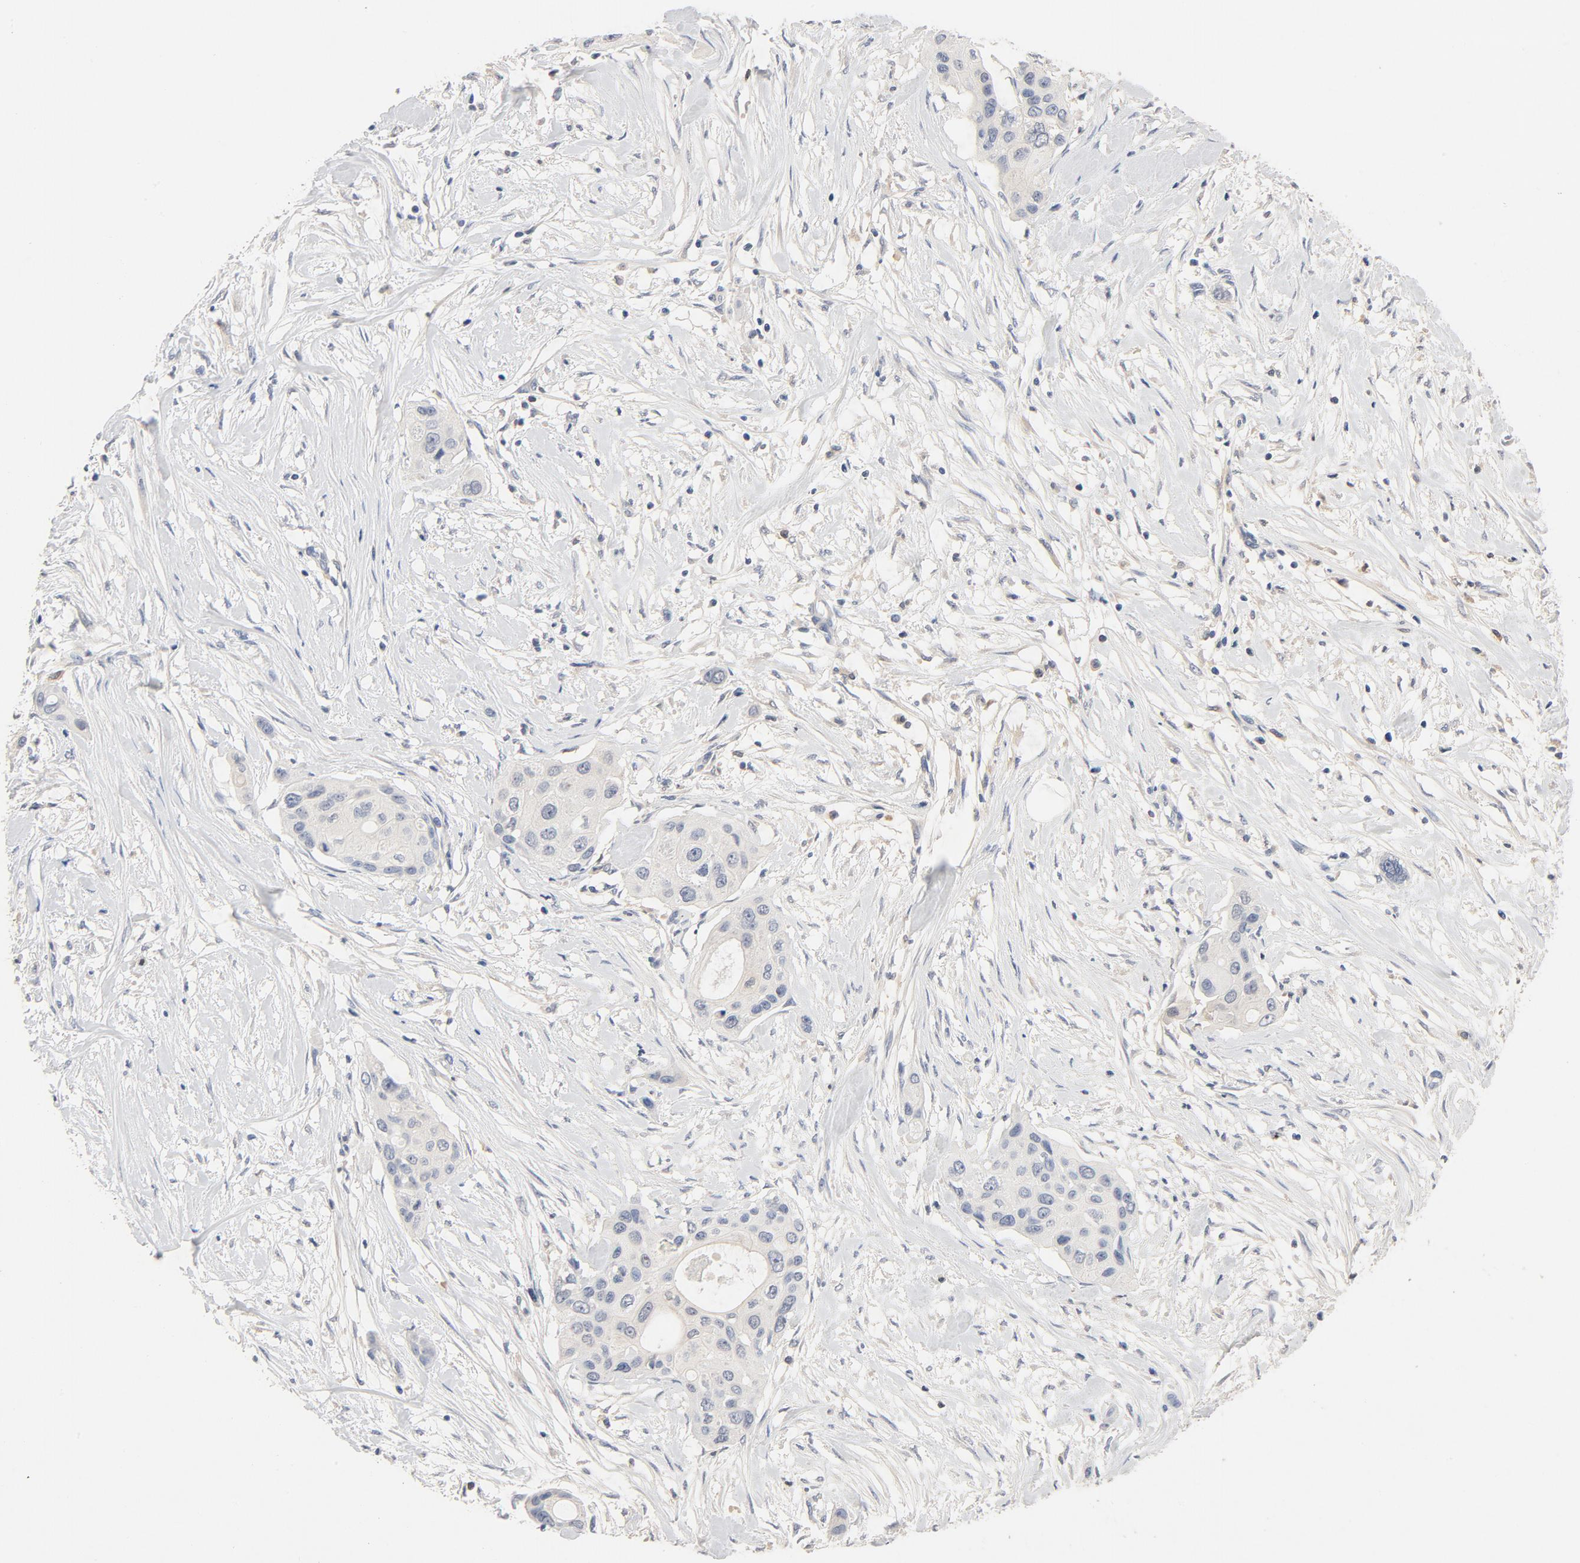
{"staining": {"intensity": "negative", "quantity": "none", "location": "none"}, "tissue": "pancreatic cancer", "cell_type": "Tumor cells", "image_type": "cancer", "snomed": [{"axis": "morphology", "description": "Adenocarcinoma, NOS"}, {"axis": "topography", "description": "Pancreas"}], "caption": "Immunohistochemistry histopathology image of neoplastic tissue: pancreatic cancer (adenocarcinoma) stained with DAB reveals no significant protein staining in tumor cells.", "gene": "STAT1", "patient": {"sex": "female", "age": 60}}